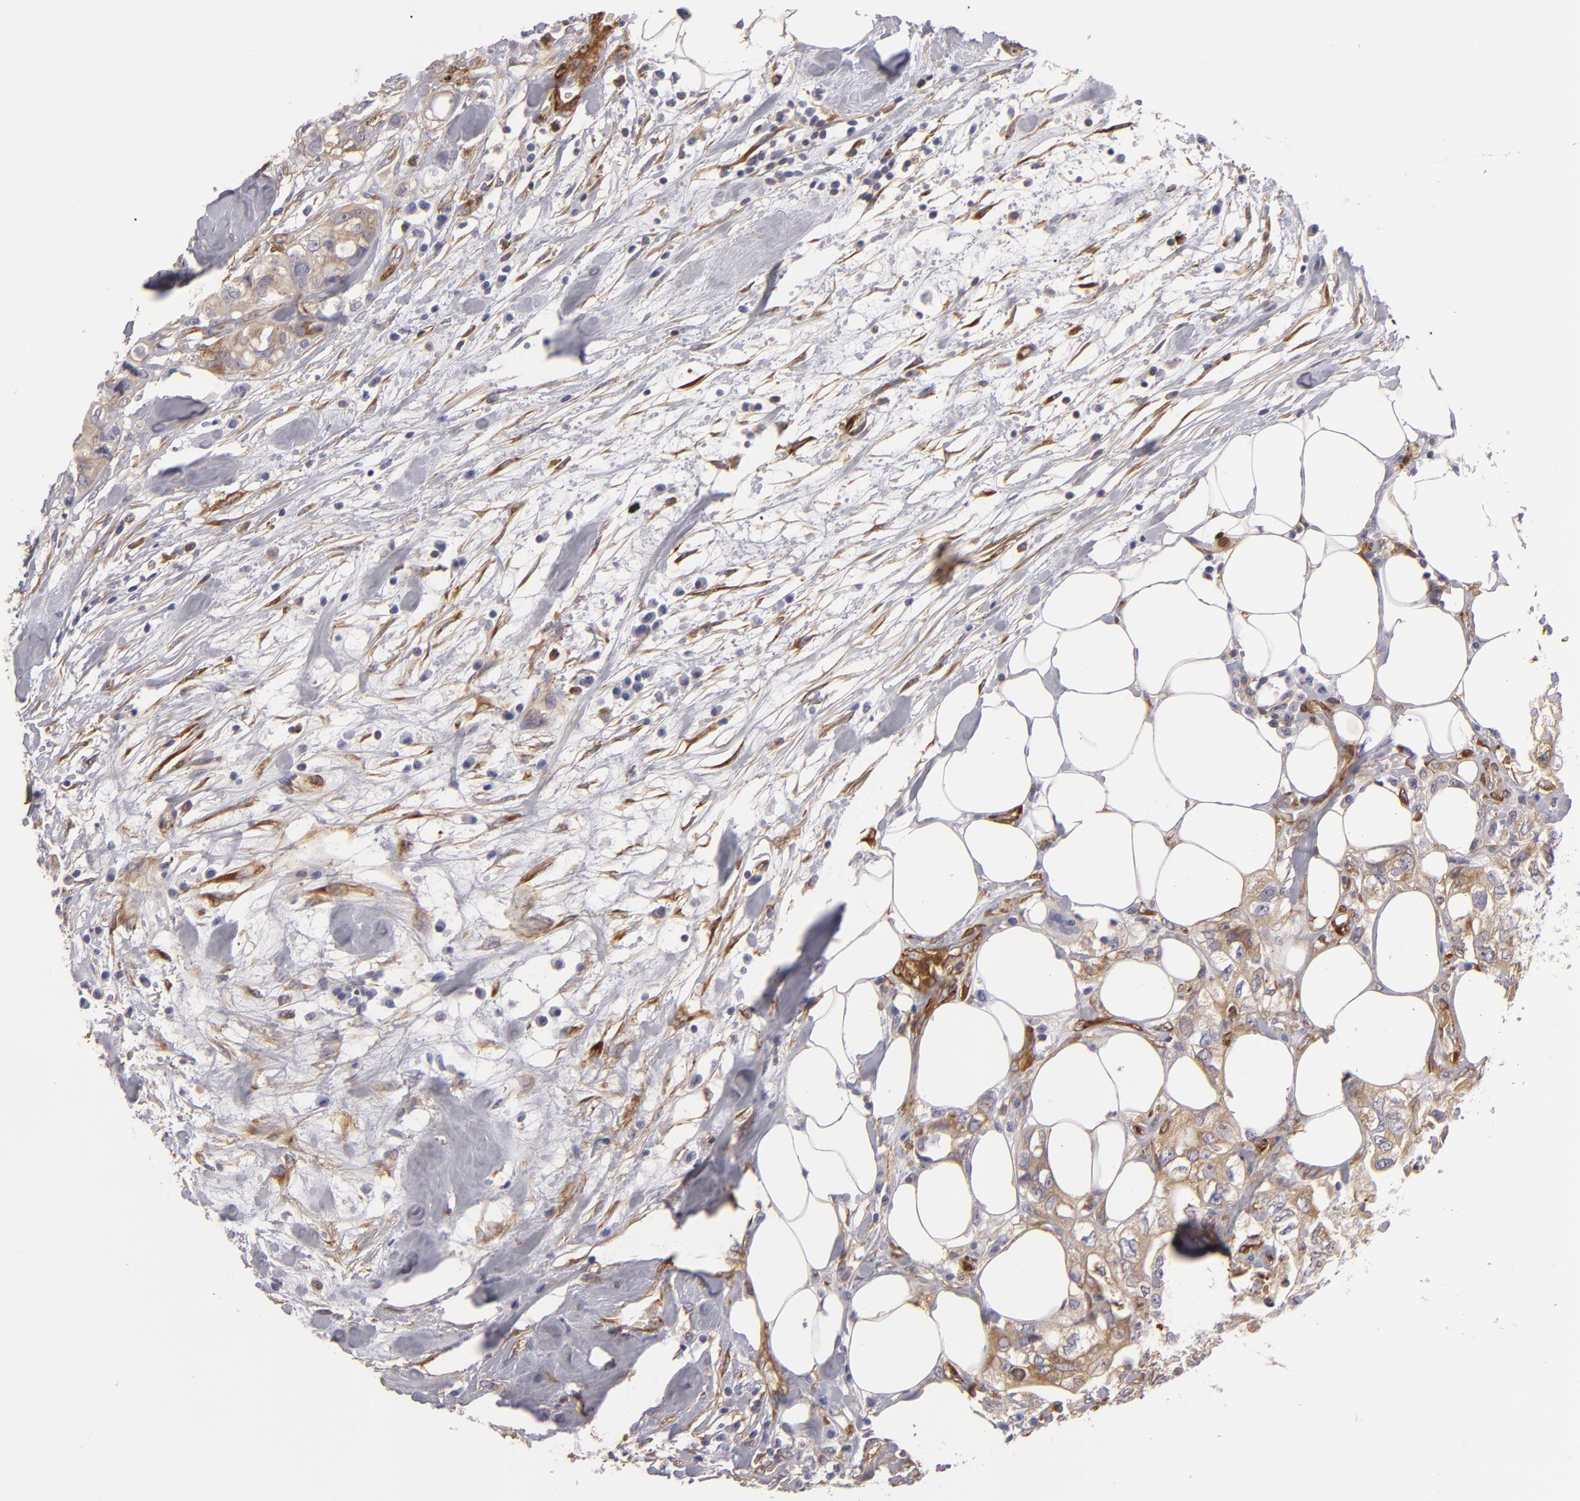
{"staining": {"intensity": "moderate", "quantity": "25%-75%", "location": "cytoplasmic/membranous"}, "tissue": "colorectal cancer", "cell_type": "Tumor cells", "image_type": "cancer", "snomed": [{"axis": "morphology", "description": "Adenocarcinoma, NOS"}, {"axis": "topography", "description": "Rectum"}], "caption": "About 25%-75% of tumor cells in human colorectal cancer reveal moderate cytoplasmic/membranous protein expression as visualized by brown immunohistochemical staining.", "gene": "VCL", "patient": {"sex": "female", "age": 57}}